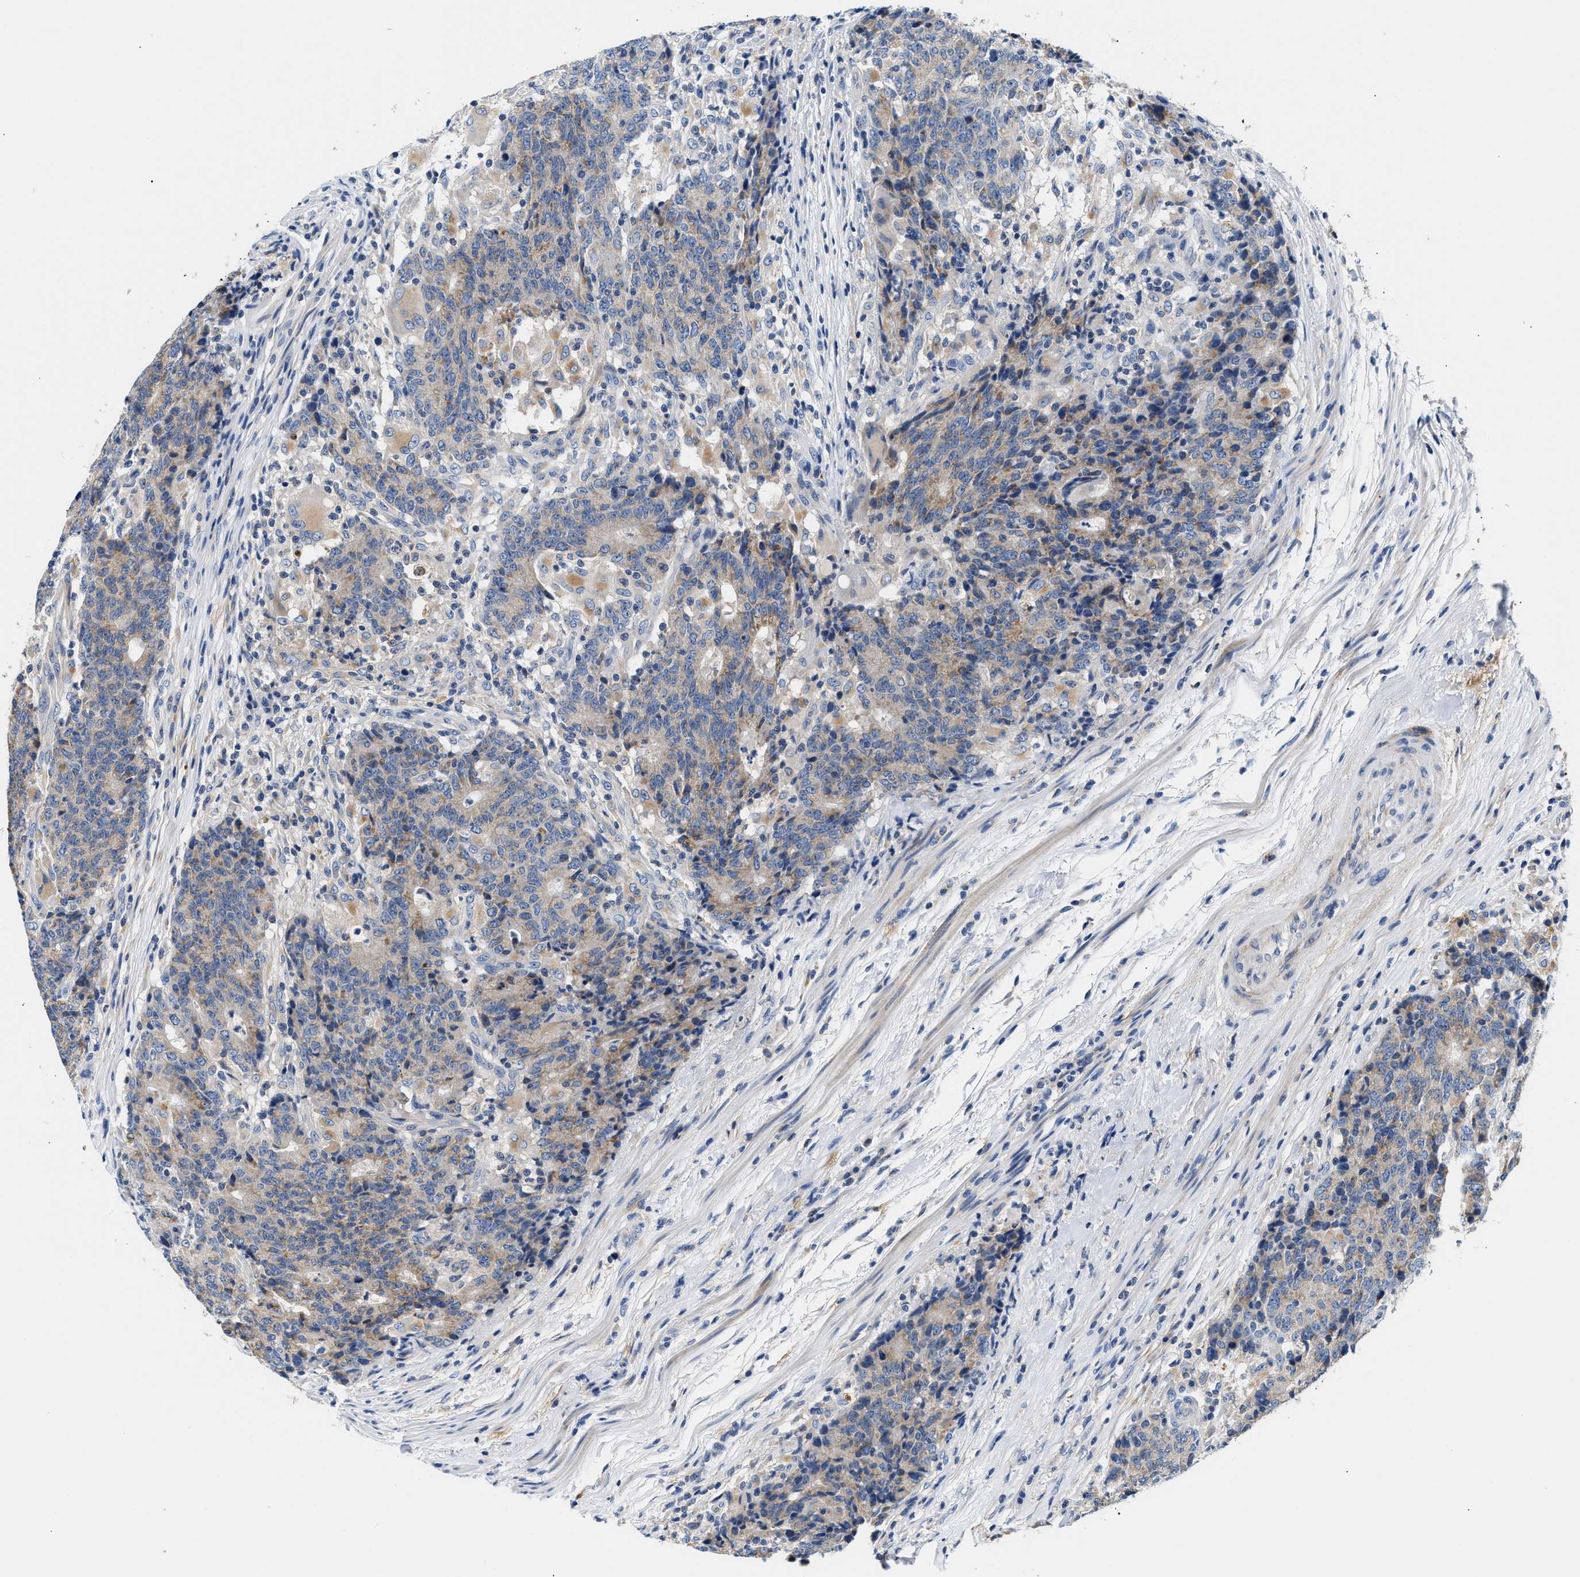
{"staining": {"intensity": "weak", "quantity": "25%-75%", "location": "cytoplasmic/membranous"}, "tissue": "colorectal cancer", "cell_type": "Tumor cells", "image_type": "cancer", "snomed": [{"axis": "morphology", "description": "Normal tissue, NOS"}, {"axis": "morphology", "description": "Adenocarcinoma, NOS"}, {"axis": "topography", "description": "Colon"}], "caption": "The histopathology image demonstrates immunohistochemical staining of adenocarcinoma (colorectal). There is weak cytoplasmic/membranous positivity is seen in about 25%-75% of tumor cells.", "gene": "TUT7", "patient": {"sex": "female", "age": 75}}